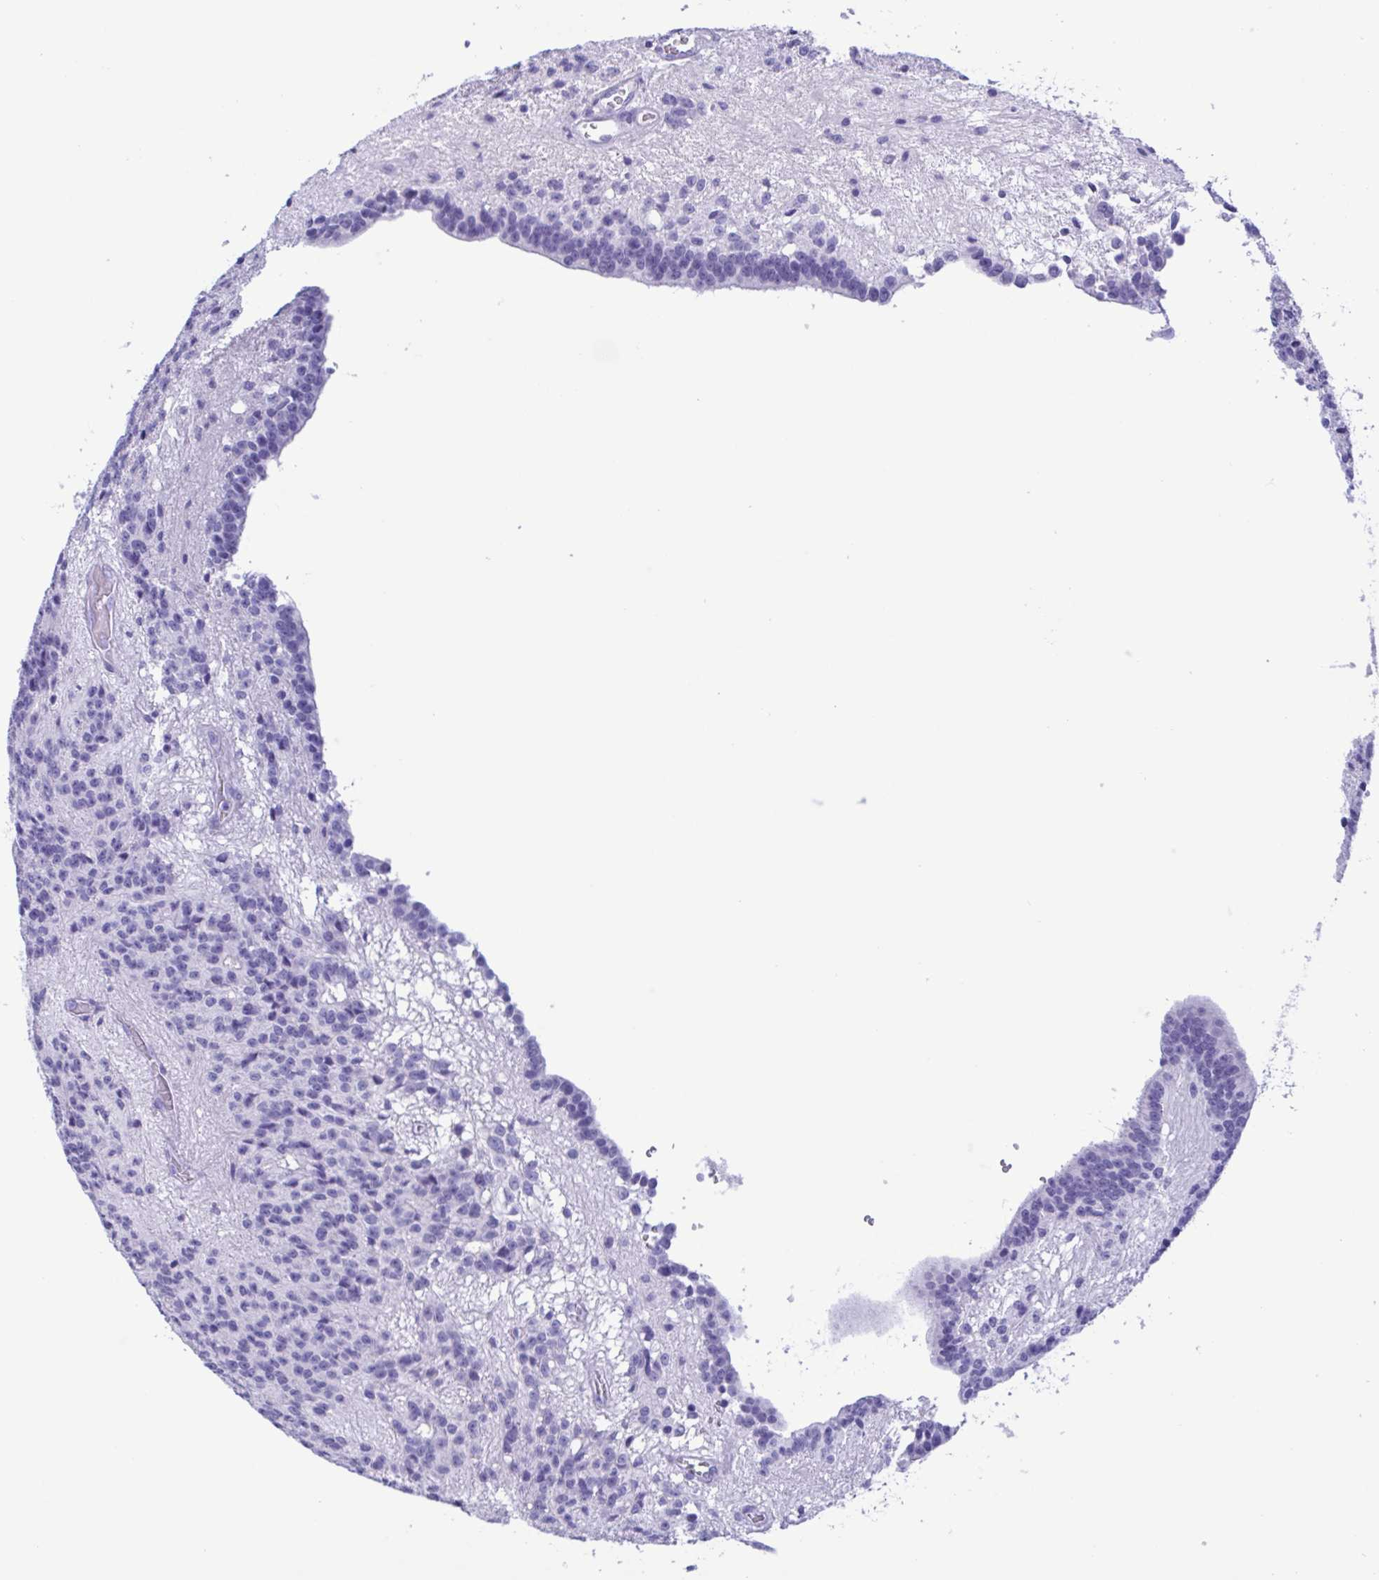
{"staining": {"intensity": "negative", "quantity": "none", "location": "none"}, "tissue": "glioma", "cell_type": "Tumor cells", "image_type": "cancer", "snomed": [{"axis": "morphology", "description": "Glioma, malignant, Low grade"}, {"axis": "topography", "description": "Brain"}], "caption": "A high-resolution micrograph shows immunohistochemistry (IHC) staining of low-grade glioma (malignant), which exhibits no significant expression in tumor cells.", "gene": "TSPY2", "patient": {"sex": "male", "age": 31}}